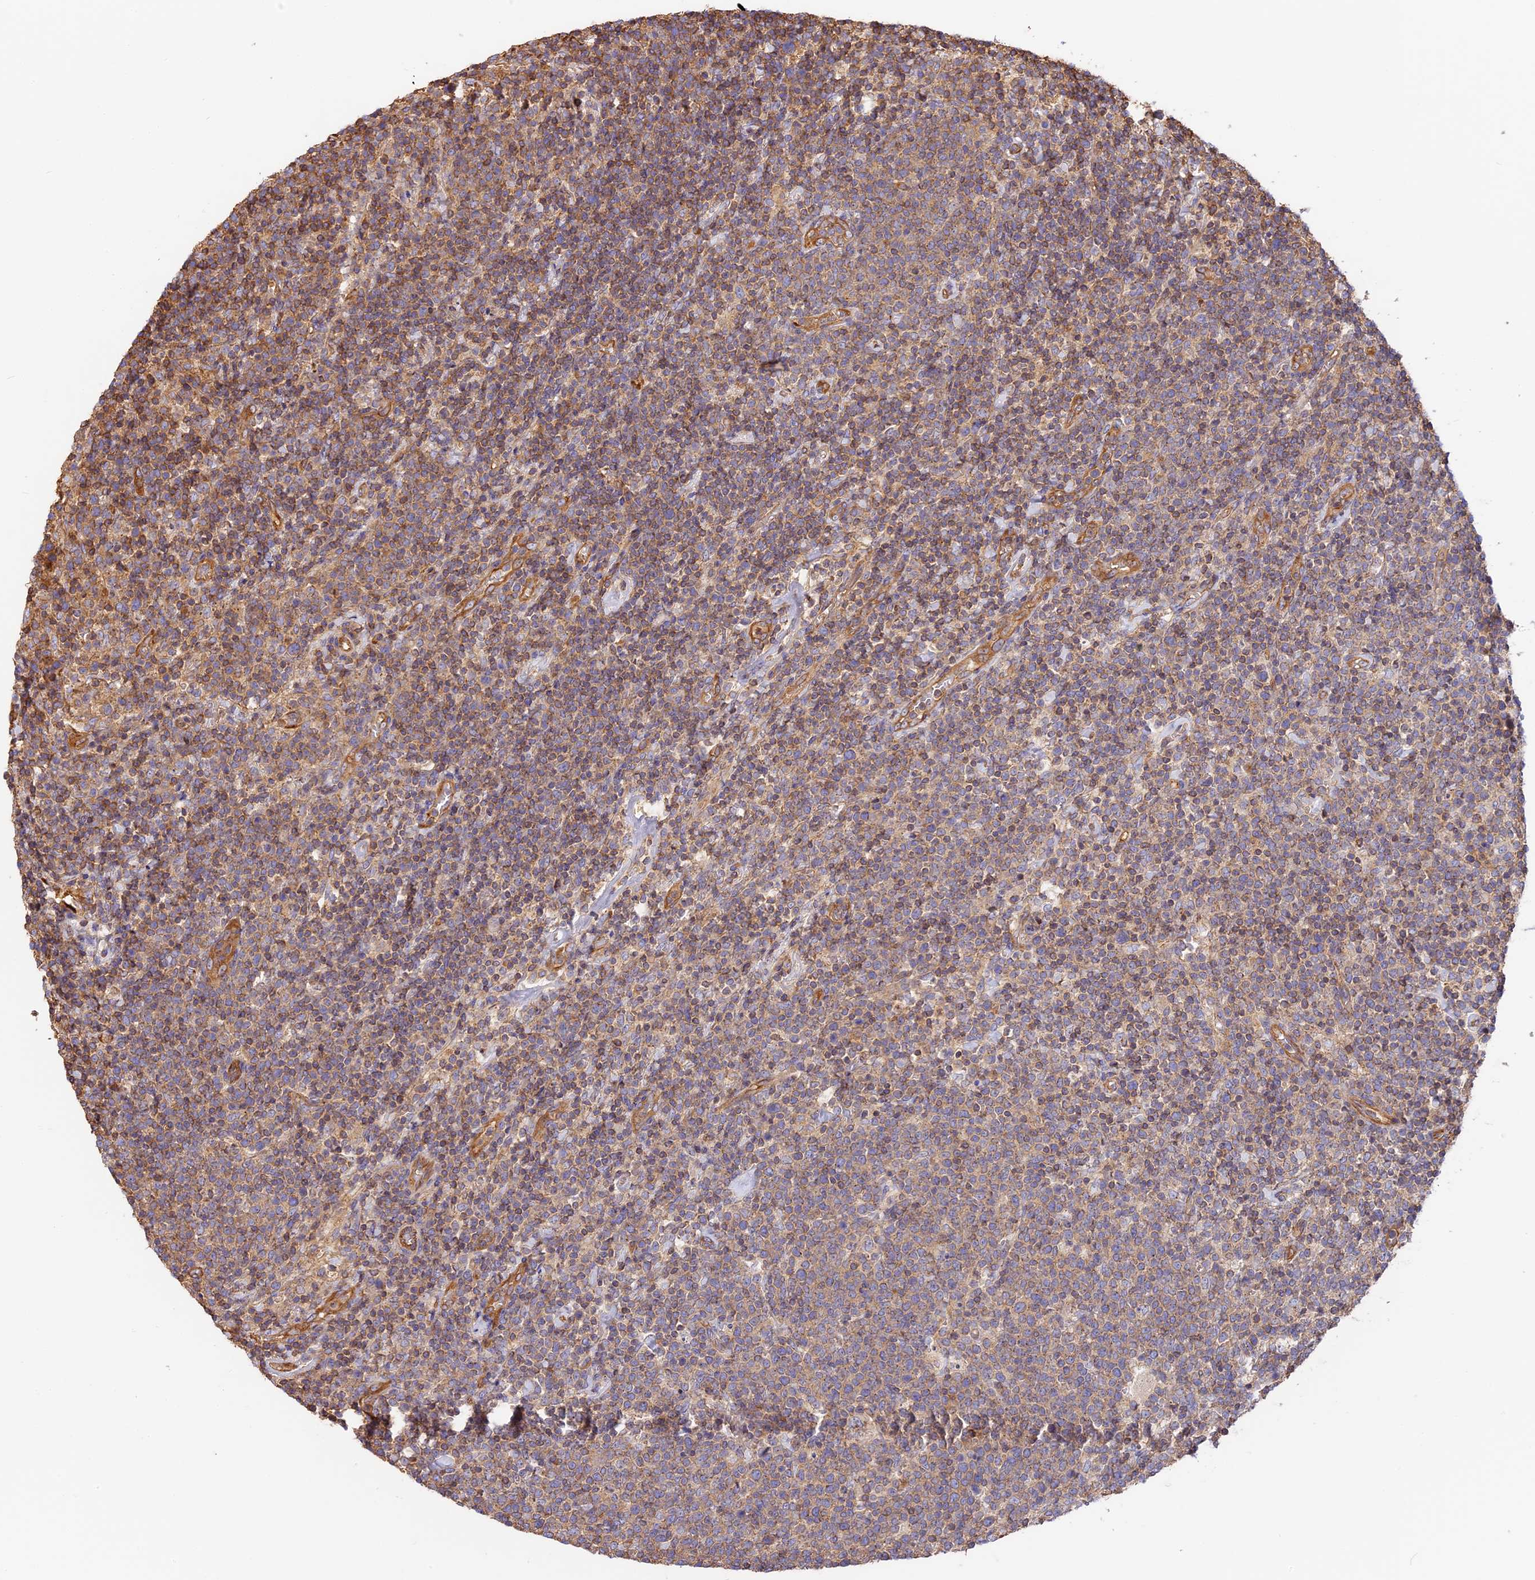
{"staining": {"intensity": "weak", "quantity": ">75%", "location": "cytoplasmic/membranous"}, "tissue": "lymphoma", "cell_type": "Tumor cells", "image_type": "cancer", "snomed": [{"axis": "morphology", "description": "Malignant lymphoma, non-Hodgkin's type, High grade"}, {"axis": "topography", "description": "Lymph node"}], "caption": "Human high-grade malignant lymphoma, non-Hodgkin's type stained with a protein marker shows weak staining in tumor cells.", "gene": "VPS18", "patient": {"sex": "male", "age": 61}}